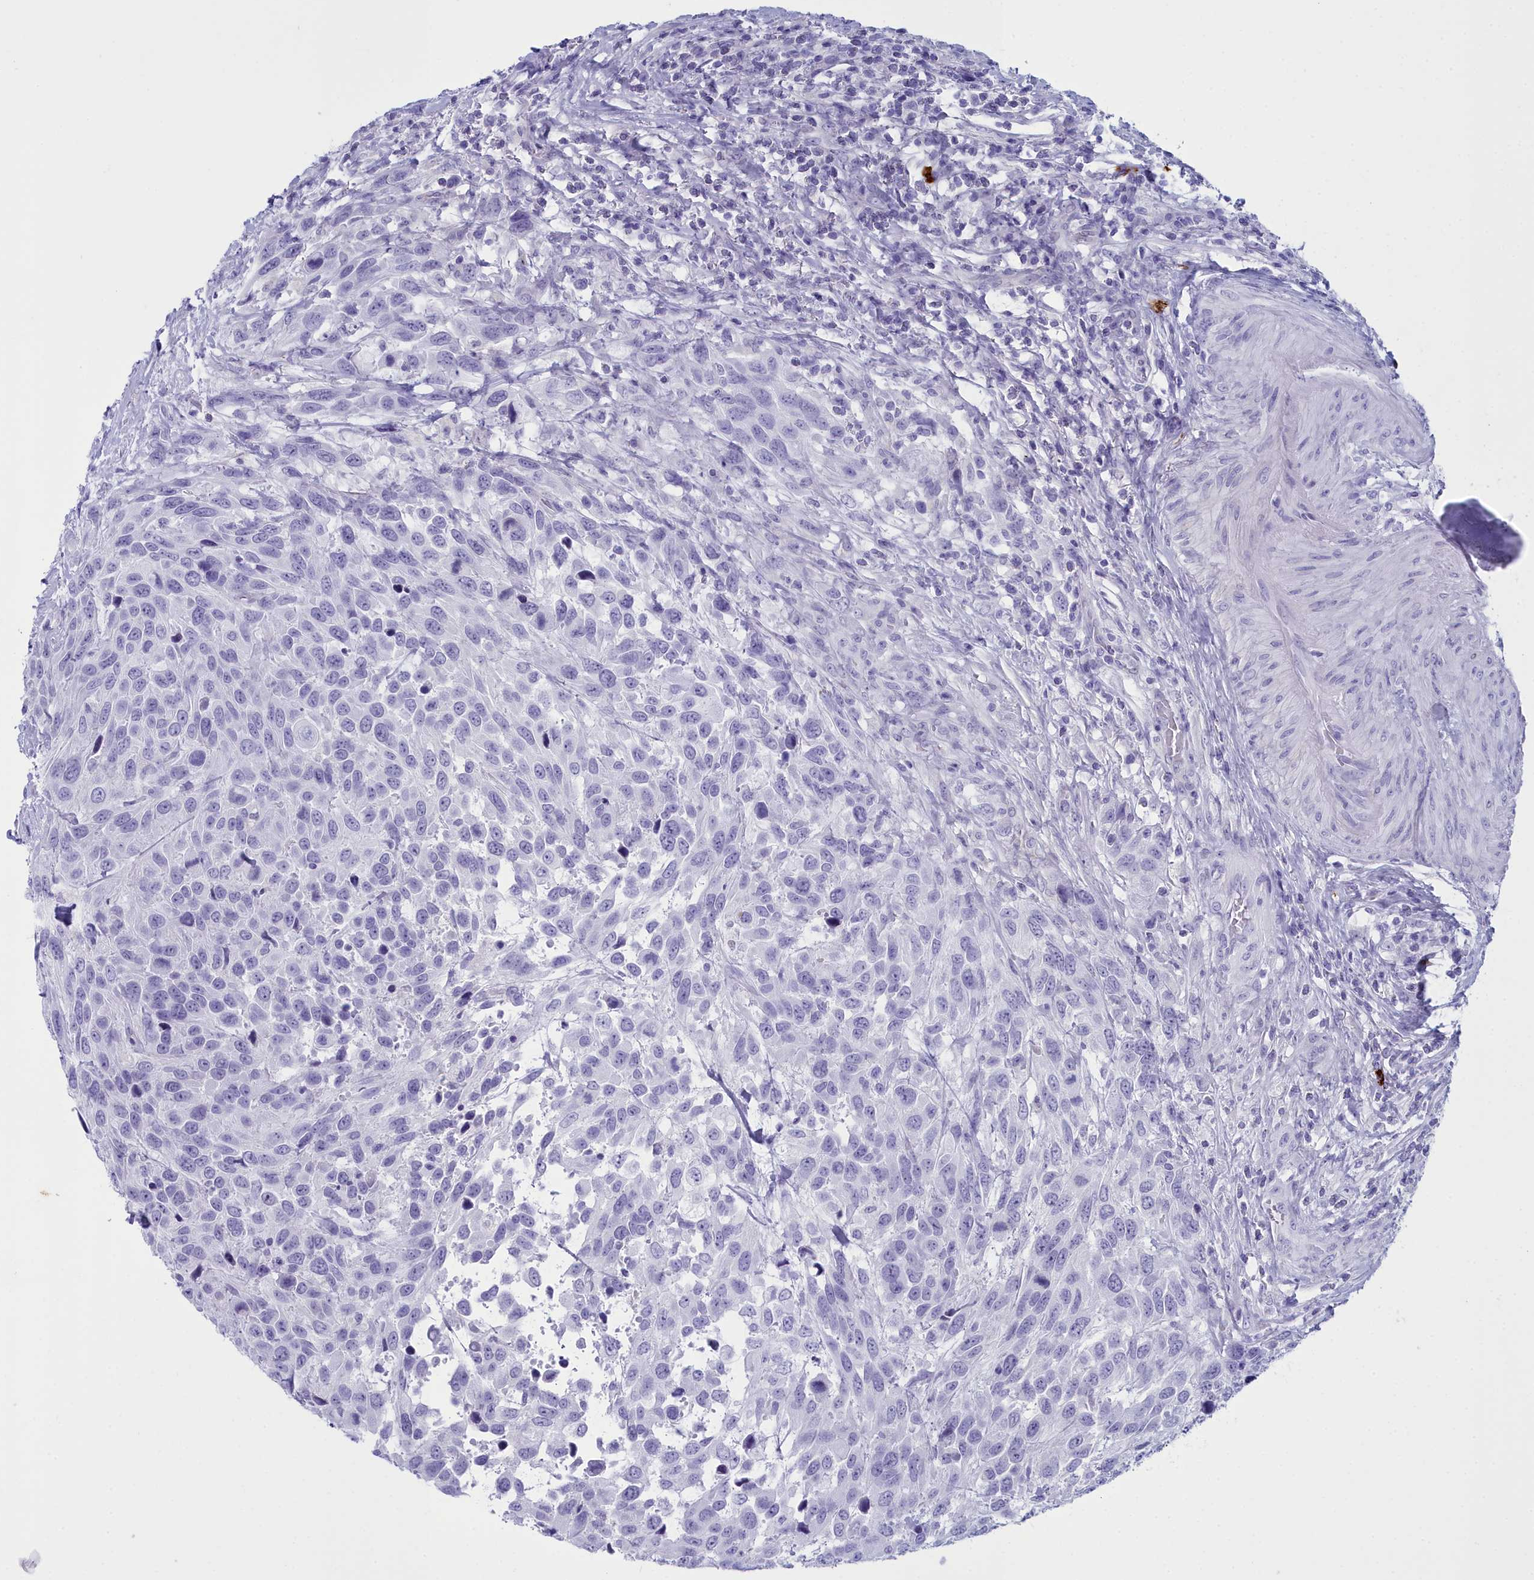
{"staining": {"intensity": "negative", "quantity": "none", "location": "none"}, "tissue": "urothelial cancer", "cell_type": "Tumor cells", "image_type": "cancer", "snomed": [{"axis": "morphology", "description": "Urothelial carcinoma, High grade"}, {"axis": "topography", "description": "Urinary bladder"}], "caption": "Tumor cells show no significant protein expression in high-grade urothelial carcinoma.", "gene": "MAP6", "patient": {"sex": "female", "age": 70}}